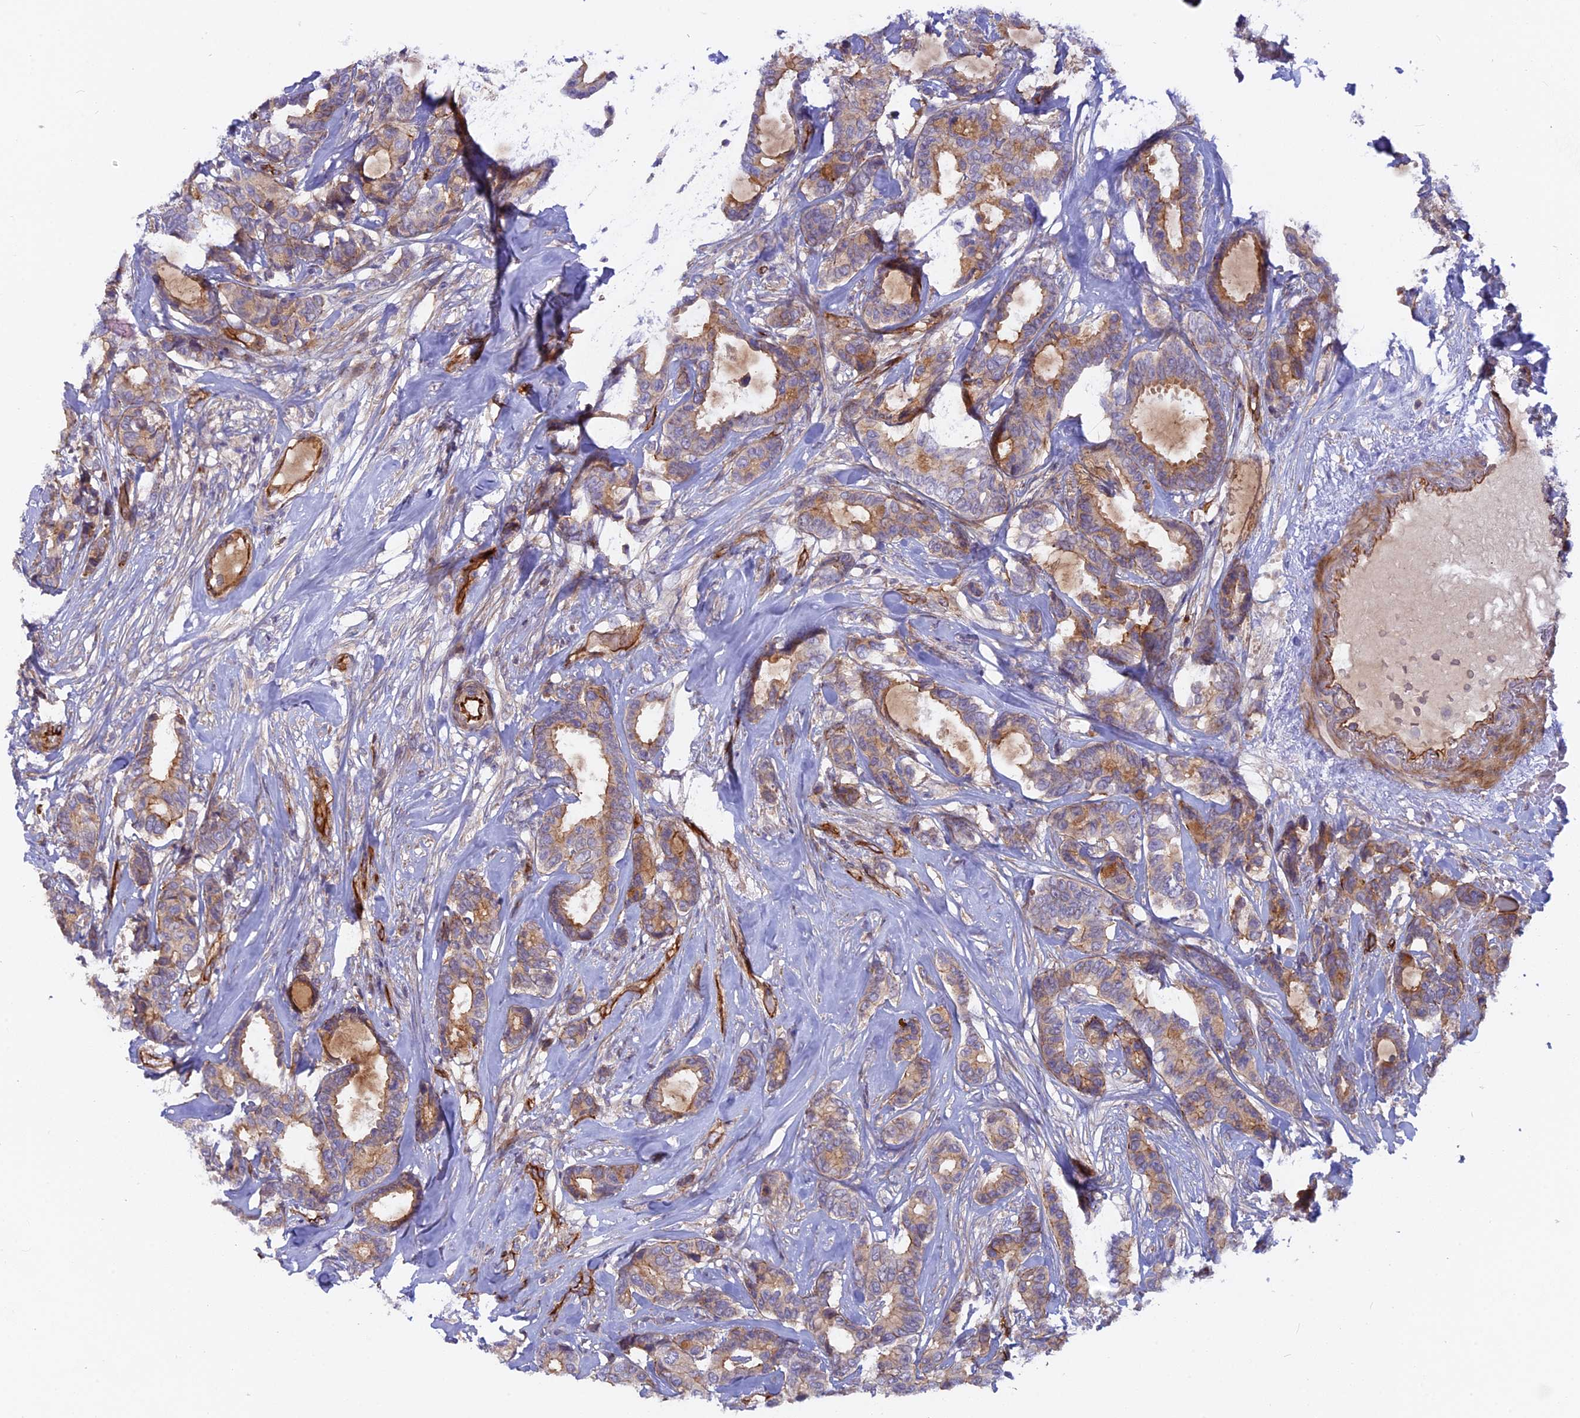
{"staining": {"intensity": "moderate", "quantity": "25%-75%", "location": "cytoplasmic/membranous"}, "tissue": "breast cancer", "cell_type": "Tumor cells", "image_type": "cancer", "snomed": [{"axis": "morphology", "description": "Duct carcinoma"}, {"axis": "topography", "description": "Breast"}], "caption": "Intraductal carcinoma (breast) stained with IHC shows moderate cytoplasmic/membranous expression in approximately 25%-75% of tumor cells.", "gene": "CNBD2", "patient": {"sex": "female", "age": 87}}